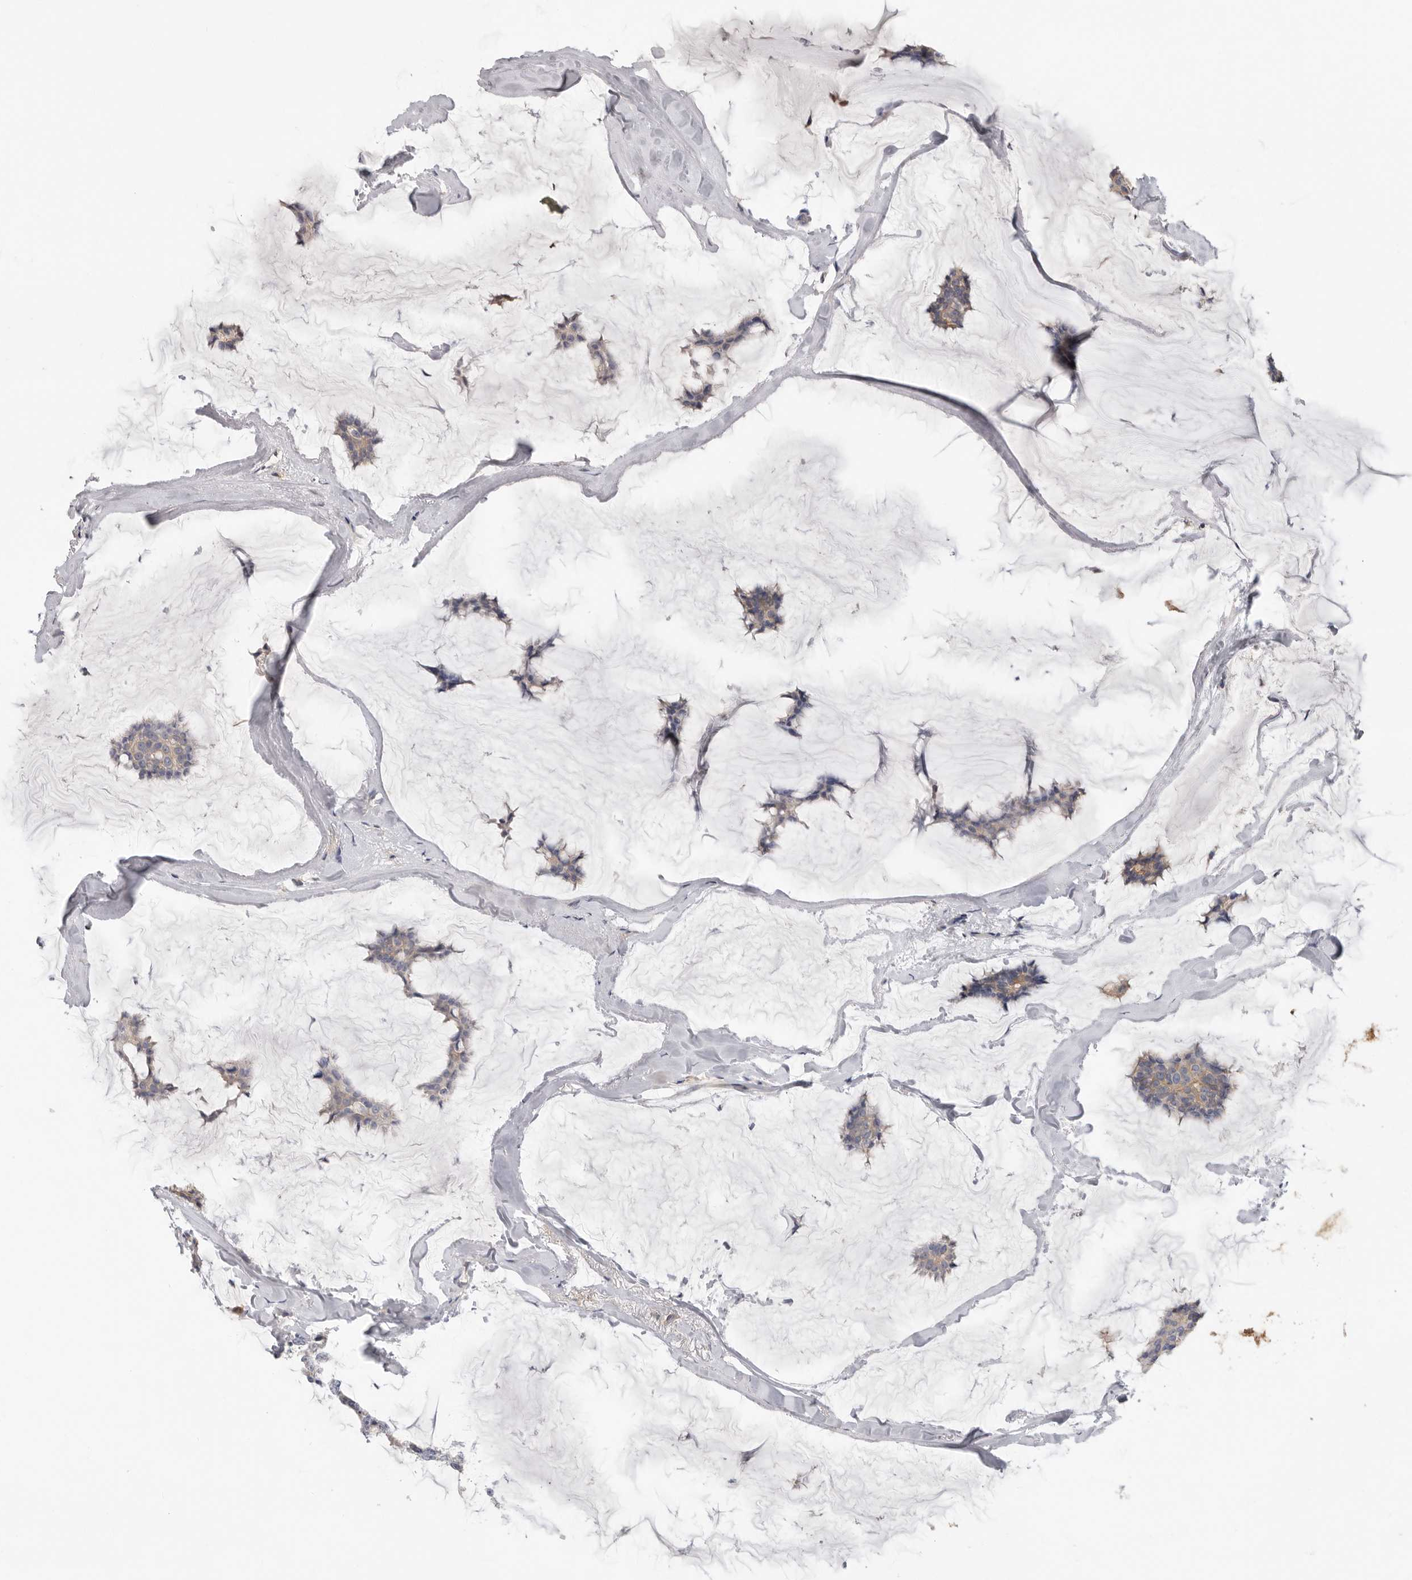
{"staining": {"intensity": "weak", "quantity": "25%-75%", "location": "cytoplasmic/membranous"}, "tissue": "breast cancer", "cell_type": "Tumor cells", "image_type": "cancer", "snomed": [{"axis": "morphology", "description": "Duct carcinoma"}, {"axis": "topography", "description": "Breast"}], "caption": "Breast cancer was stained to show a protein in brown. There is low levels of weak cytoplasmic/membranous staining in approximately 25%-75% of tumor cells.", "gene": "WDTC1", "patient": {"sex": "female", "age": 93}}